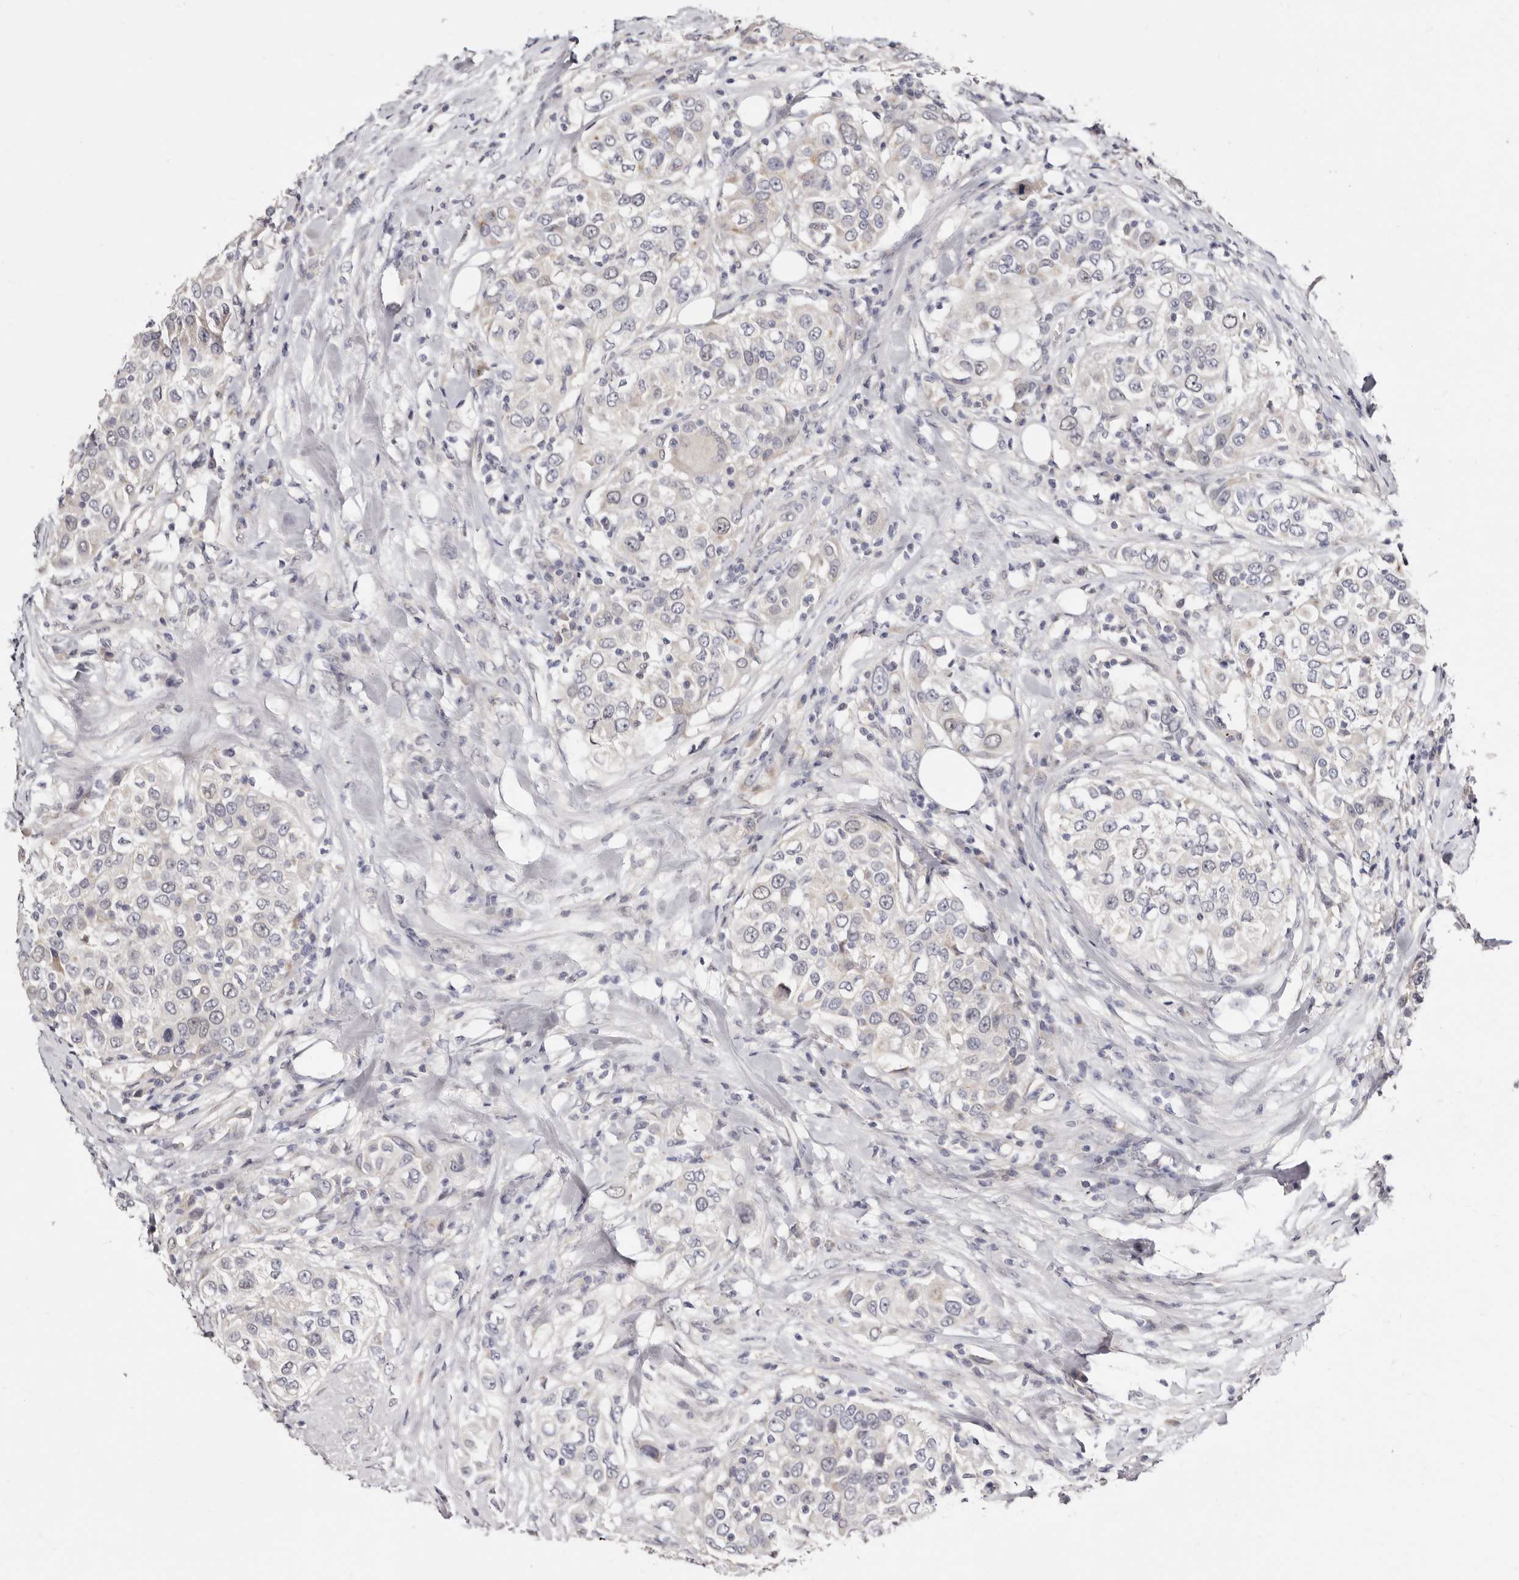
{"staining": {"intensity": "negative", "quantity": "none", "location": "none"}, "tissue": "urothelial cancer", "cell_type": "Tumor cells", "image_type": "cancer", "snomed": [{"axis": "morphology", "description": "Urothelial carcinoma, High grade"}, {"axis": "topography", "description": "Urinary bladder"}], "caption": "Immunohistochemistry histopathology image of human high-grade urothelial carcinoma stained for a protein (brown), which reveals no staining in tumor cells.", "gene": "KLHL4", "patient": {"sex": "female", "age": 80}}